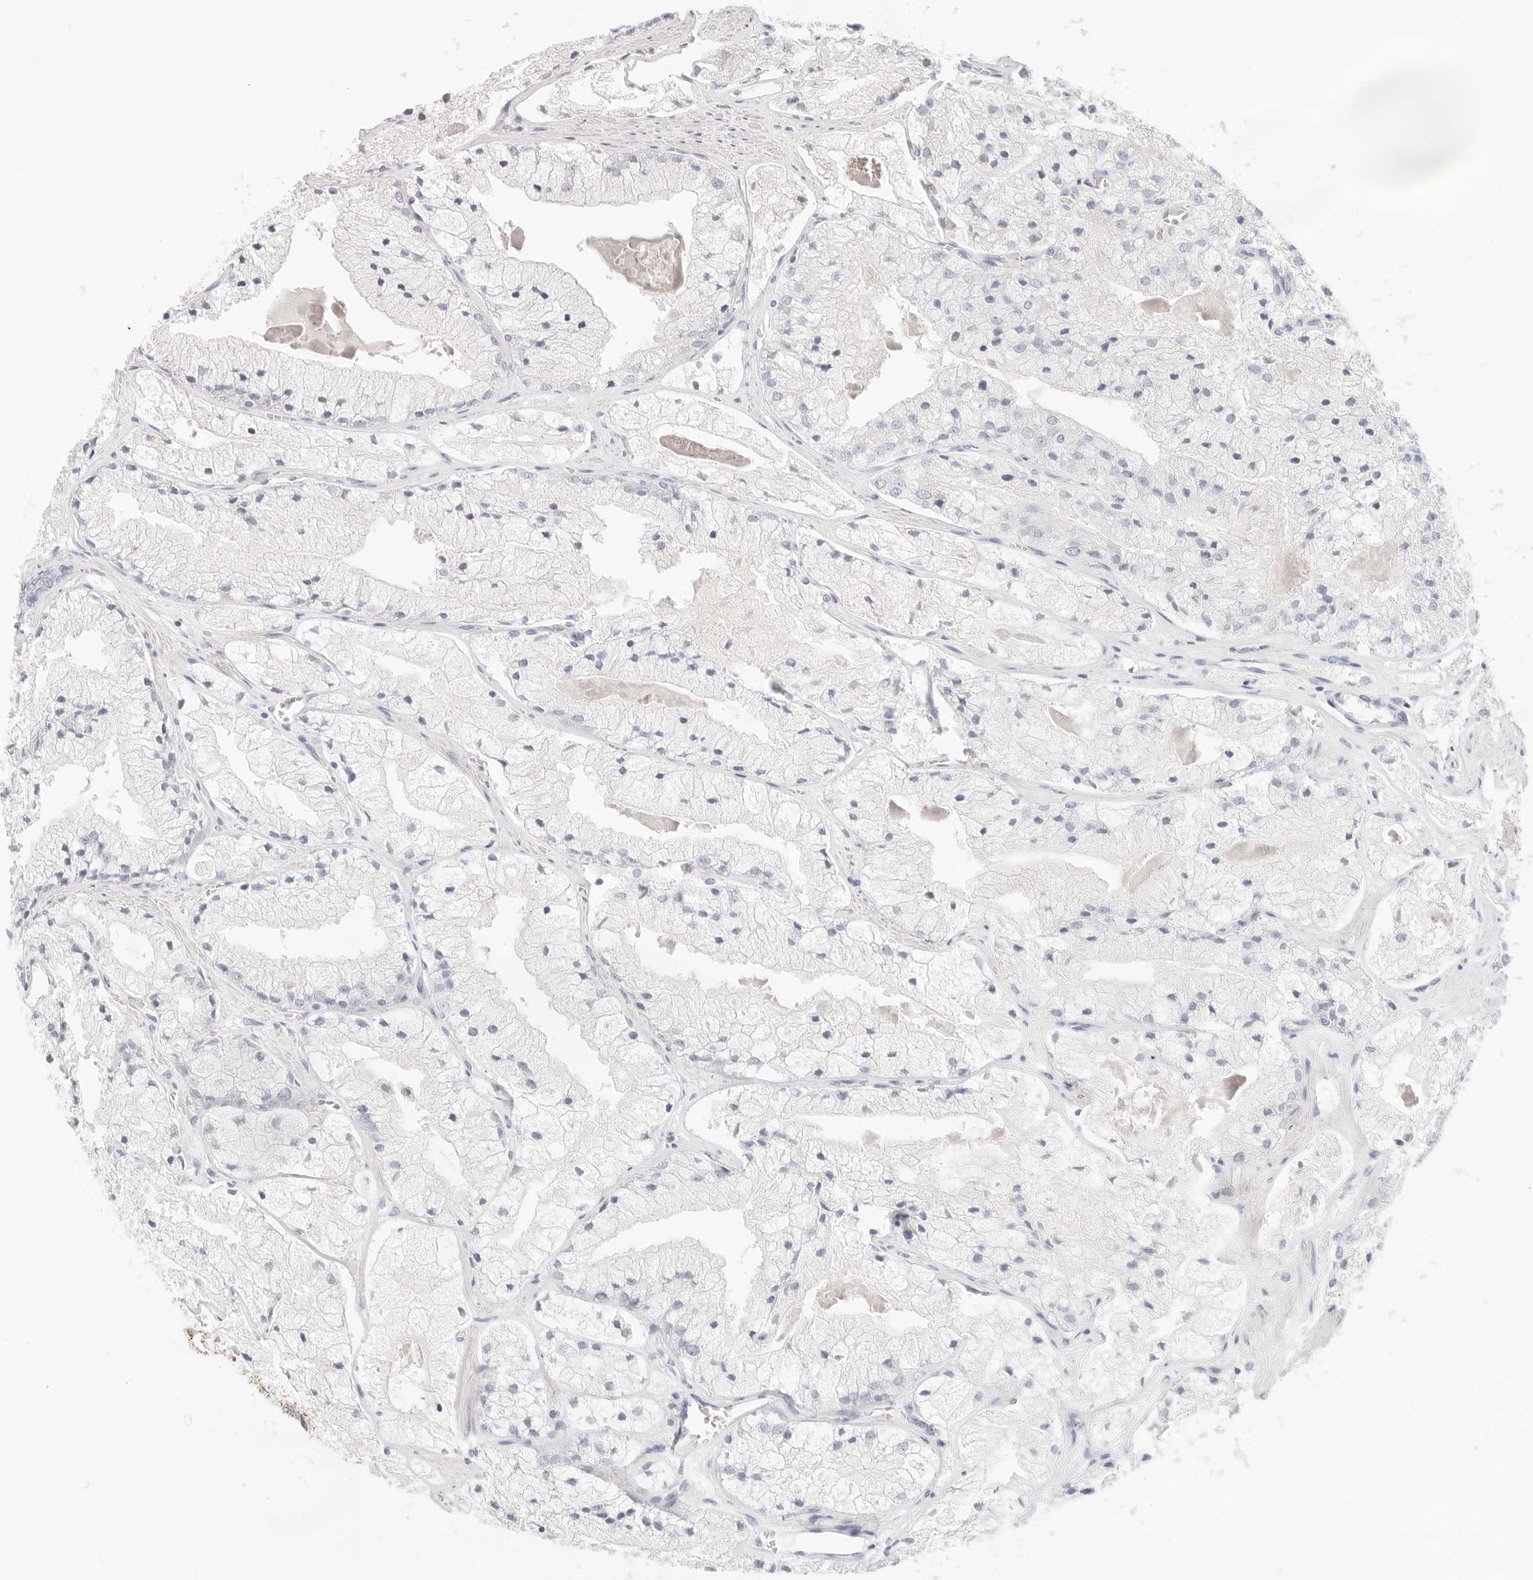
{"staining": {"intensity": "negative", "quantity": "none", "location": "none"}, "tissue": "prostate cancer", "cell_type": "Tumor cells", "image_type": "cancer", "snomed": [{"axis": "morphology", "description": "Adenocarcinoma, High grade"}, {"axis": "topography", "description": "Prostate"}], "caption": "A micrograph of human prostate cancer (adenocarcinoma (high-grade)) is negative for staining in tumor cells. (DAB IHC visualized using brightfield microscopy, high magnification).", "gene": "SPHK1", "patient": {"sex": "male", "age": 50}}